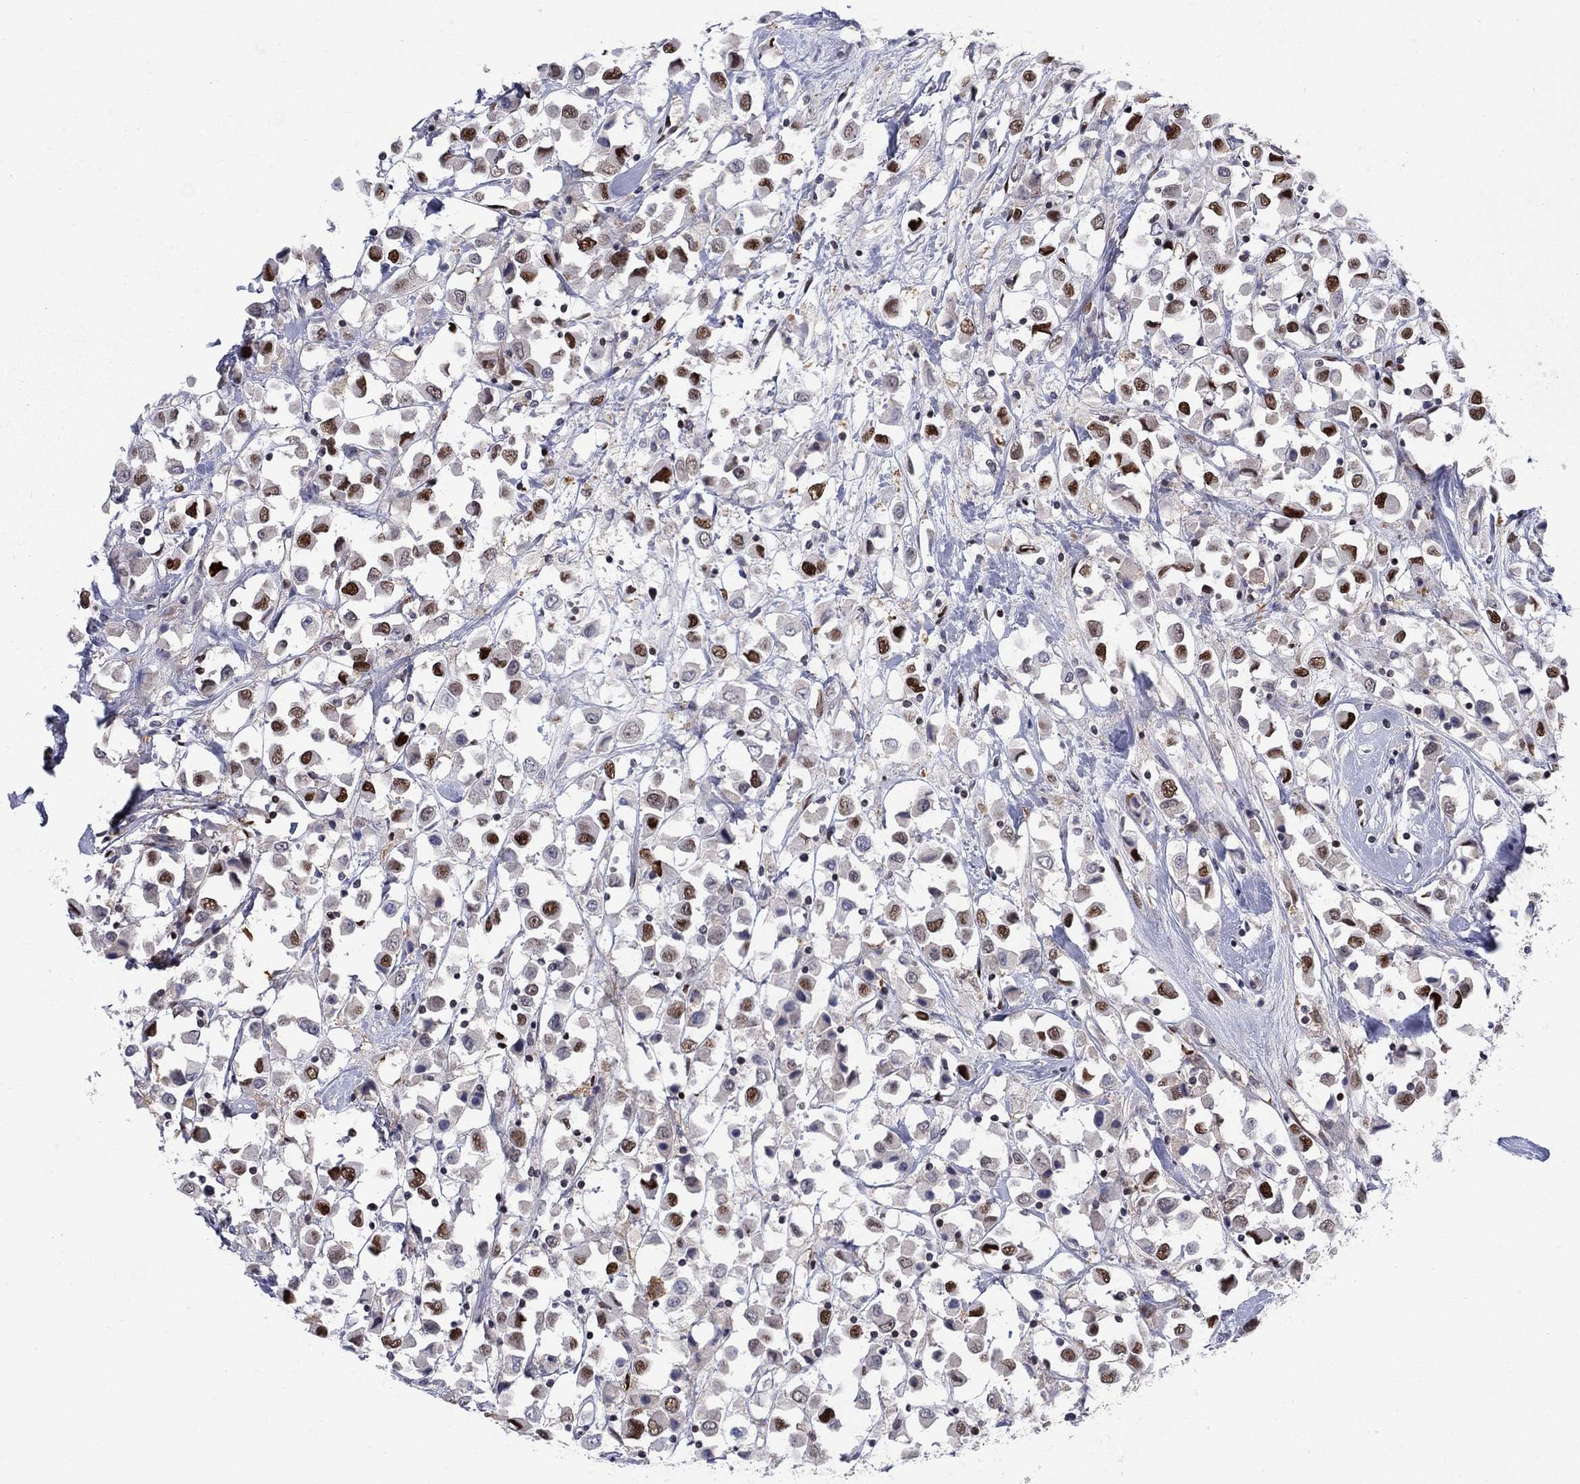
{"staining": {"intensity": "strong", "quantity": "25%-75%", "location": "nuclear"}, "tissue": "breast cancer", "cell_type": "Tumor cells", "image_type": "cancer", "snomed": [{"axis": "morphology", "description": "Duct carcinoma"}, {"axis": "topography", "description": "Breast"}], "caption": "Intraductal carcinoma (breast) tissue reveals strong nuclear staining in about 25%-75% of tumor cells", "gene": "ZNHIT3", "patient": {"sex": "female", "age": 61}}